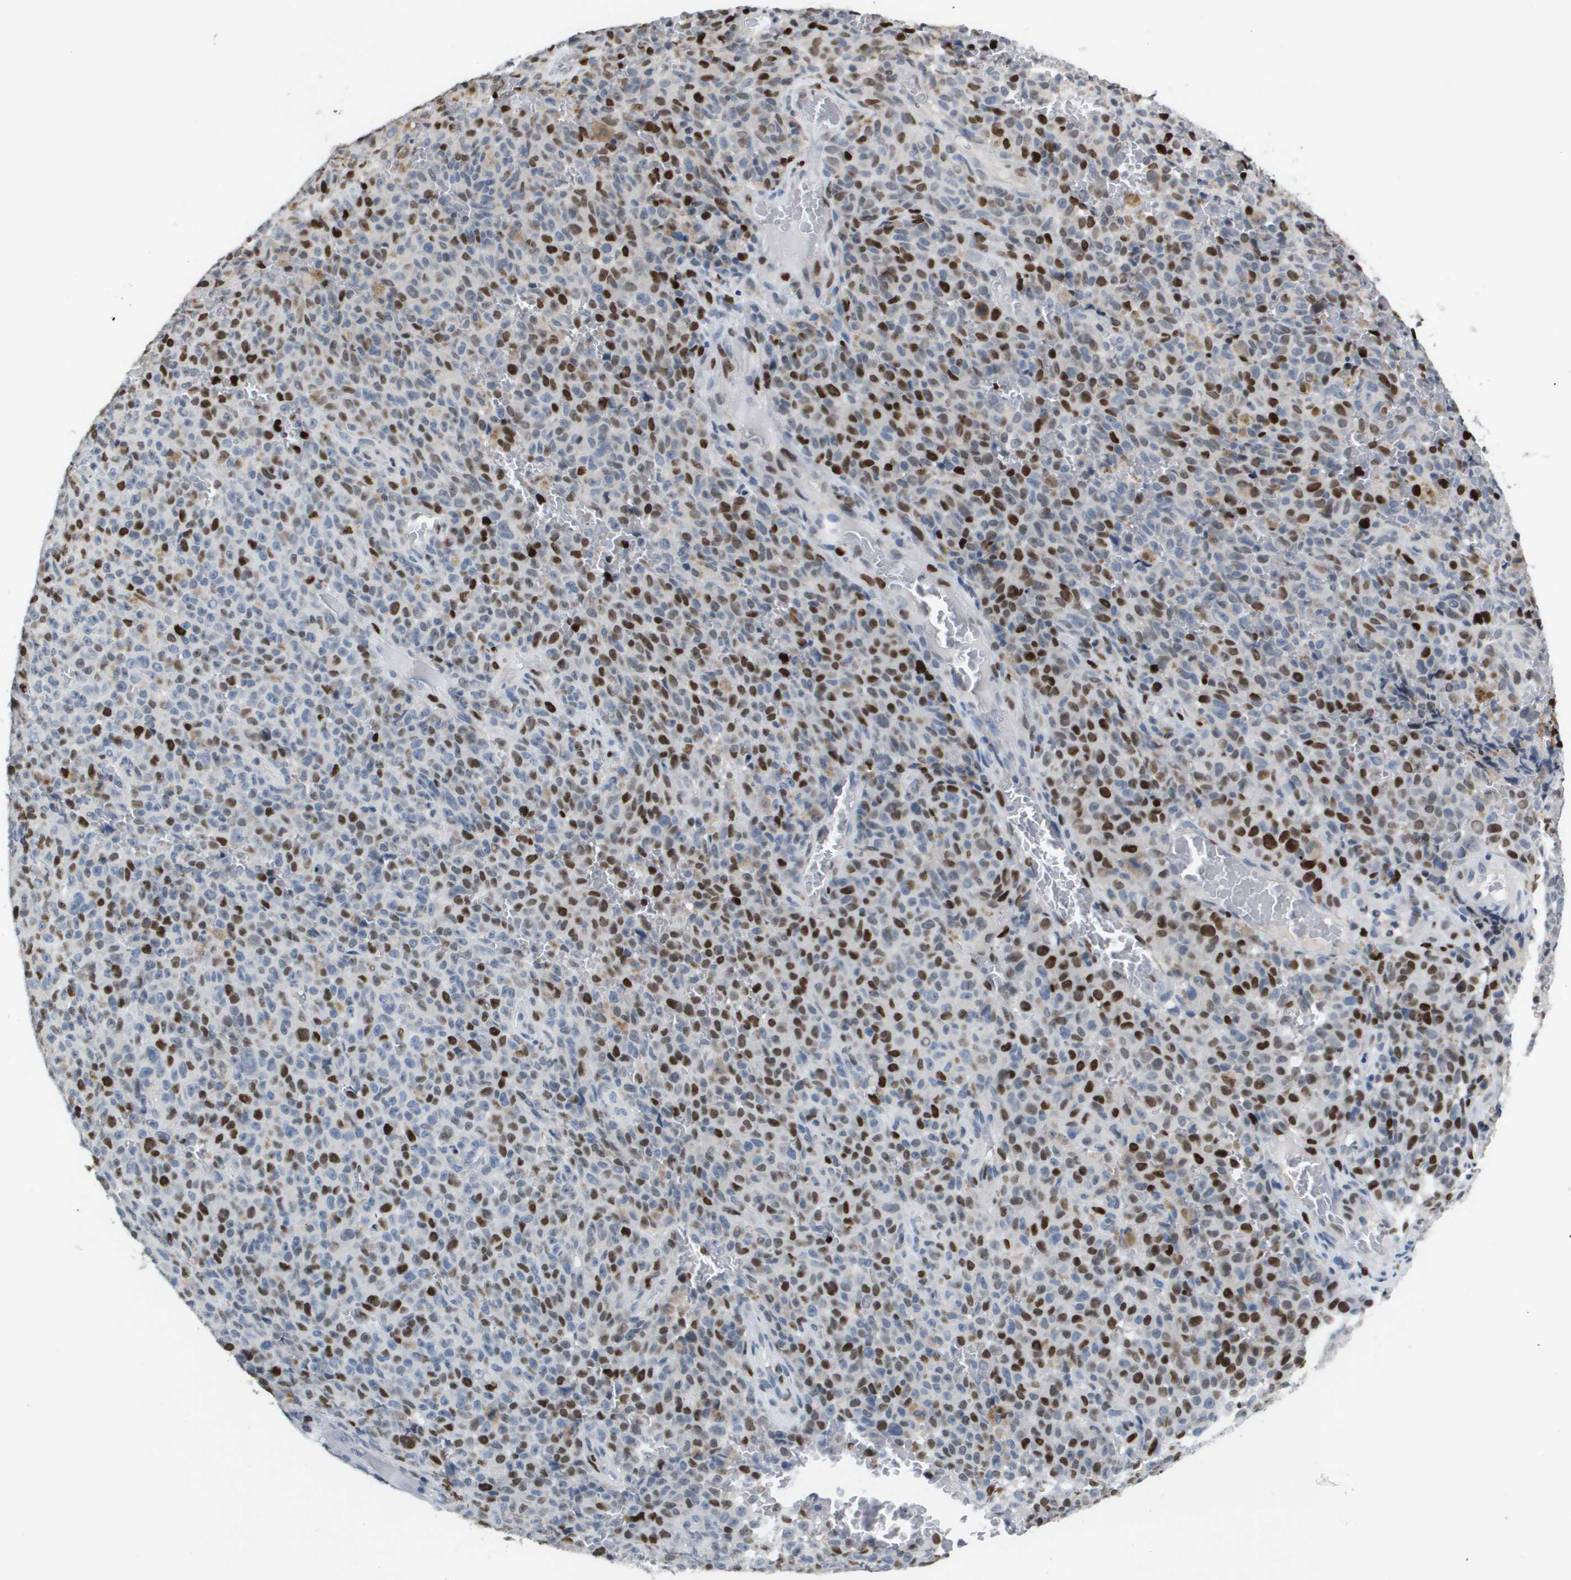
{"staining": {"intensity": "strong", "quantity": "25%-75%", "location": "nuclear"}, "tissue": "melanoma", "cell_type": "Tumor cells", "image_type": "cancer", "snomed": [{"axis": "morphology", "description": "Malignant melanoma, NOS"}, {"axis": "topography", "description": "Skin"}], "caption": "Melanoma tissue demonstrates strong nuclear expression in about 25%-75% of tumor cells", "gene": "ANAPC2", "patient": {"sex": "female", "age": 82}}